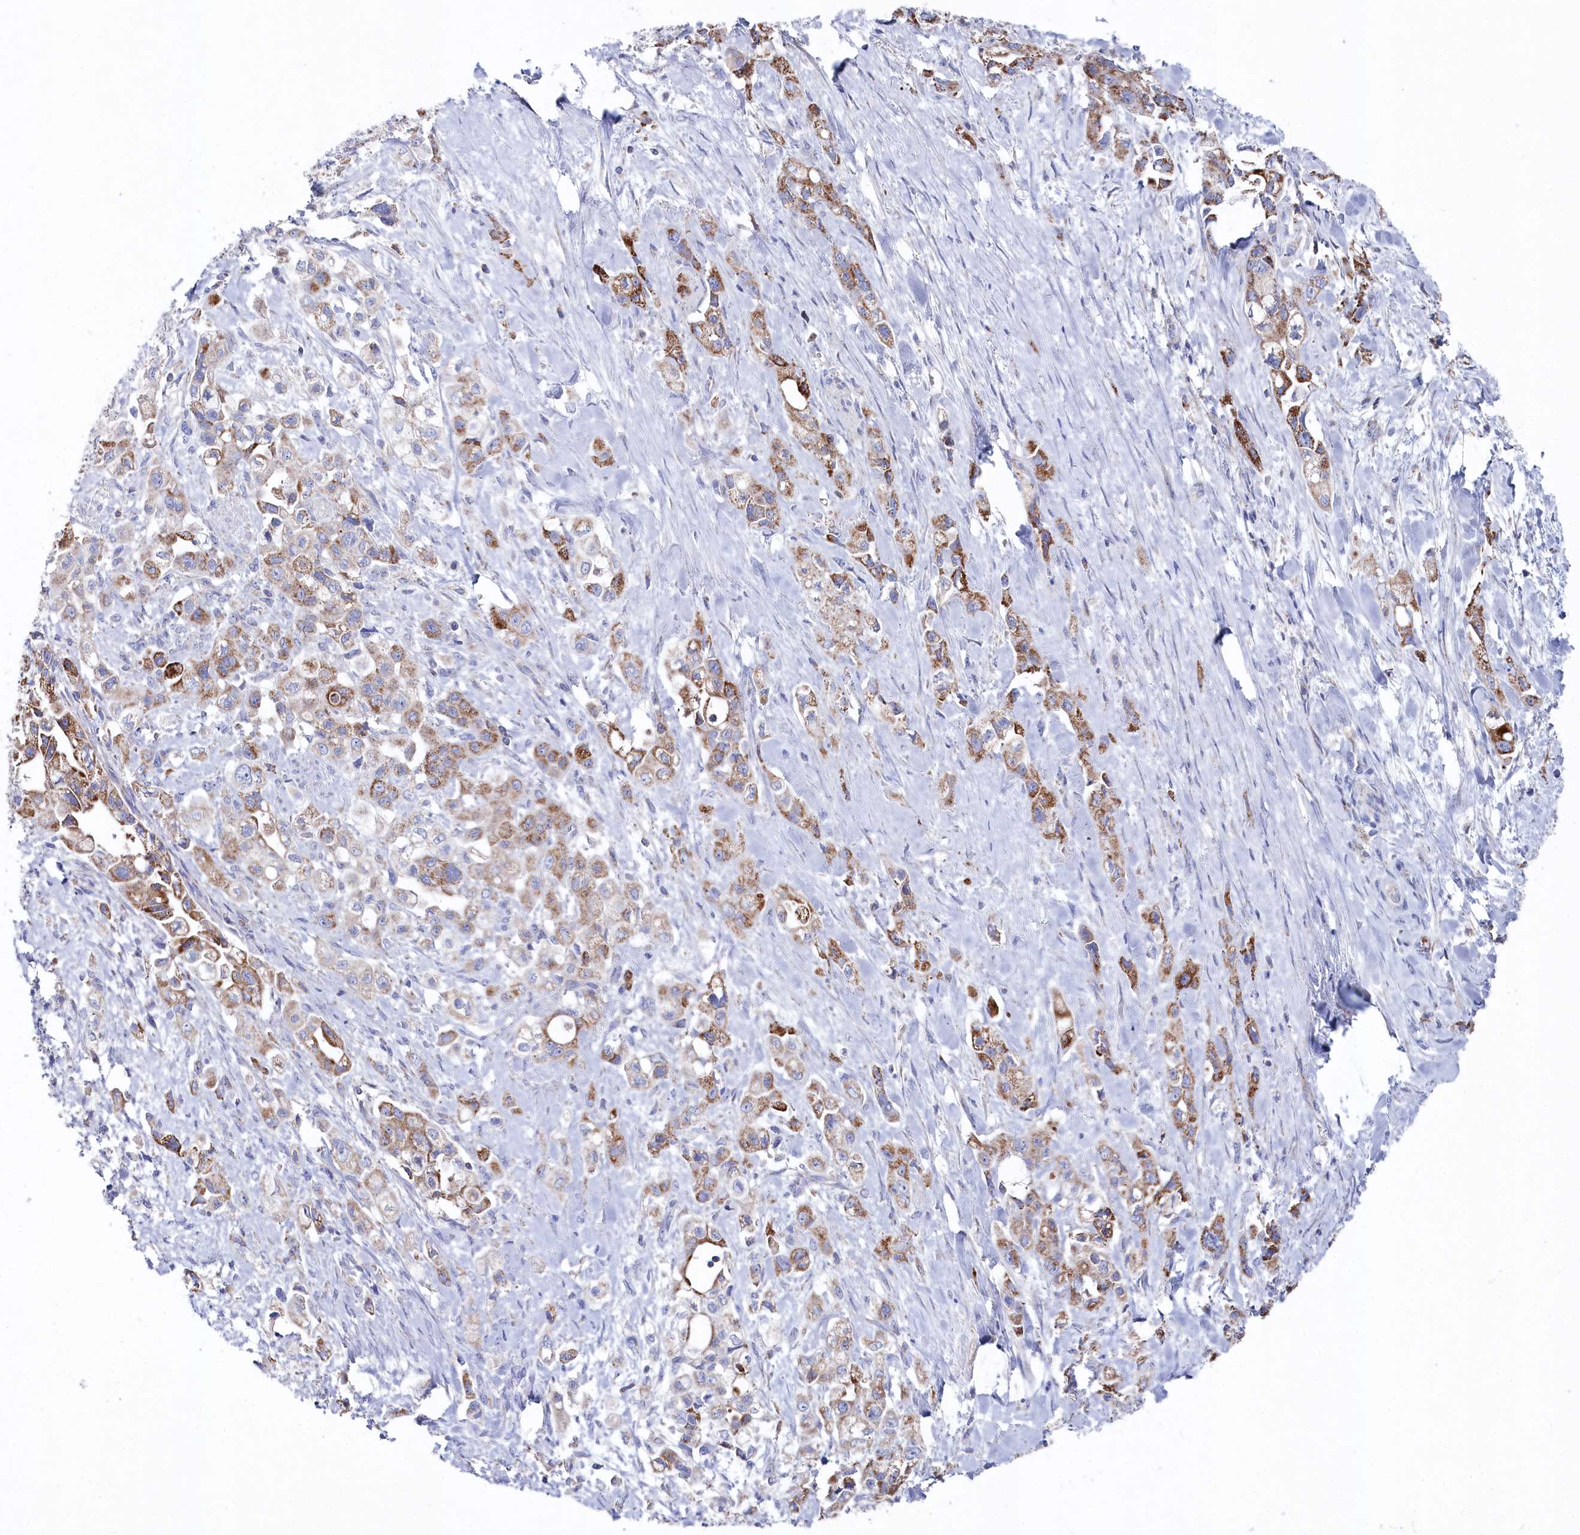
{"staining": {"intensity": "moderate", "quantity": ">75%", "location": "cytoplasmic/membranous"}, "tissue": "pancreatic cancer", "cell_type": "Tumor cells", "image_type": "cancer", "snomed": [{"axis": "morphology", "description": "Adenocarcinoma, NOS"}, {"axis": "topography", "description": "Pancreas"}], "caption": "Immunohistochemistry image of neoplastic tissue: adenocarcinoma (pancreatic) stained using immunohistochemistry demonstrates medium levels of moderate protein expression localized specifically in the cytoplasmic/membranous of tumor cells, appearing as a cytoplasmic/membranous brown color.", "gene": "GLS2", "patient": {"sex": "female", "age": 66}}